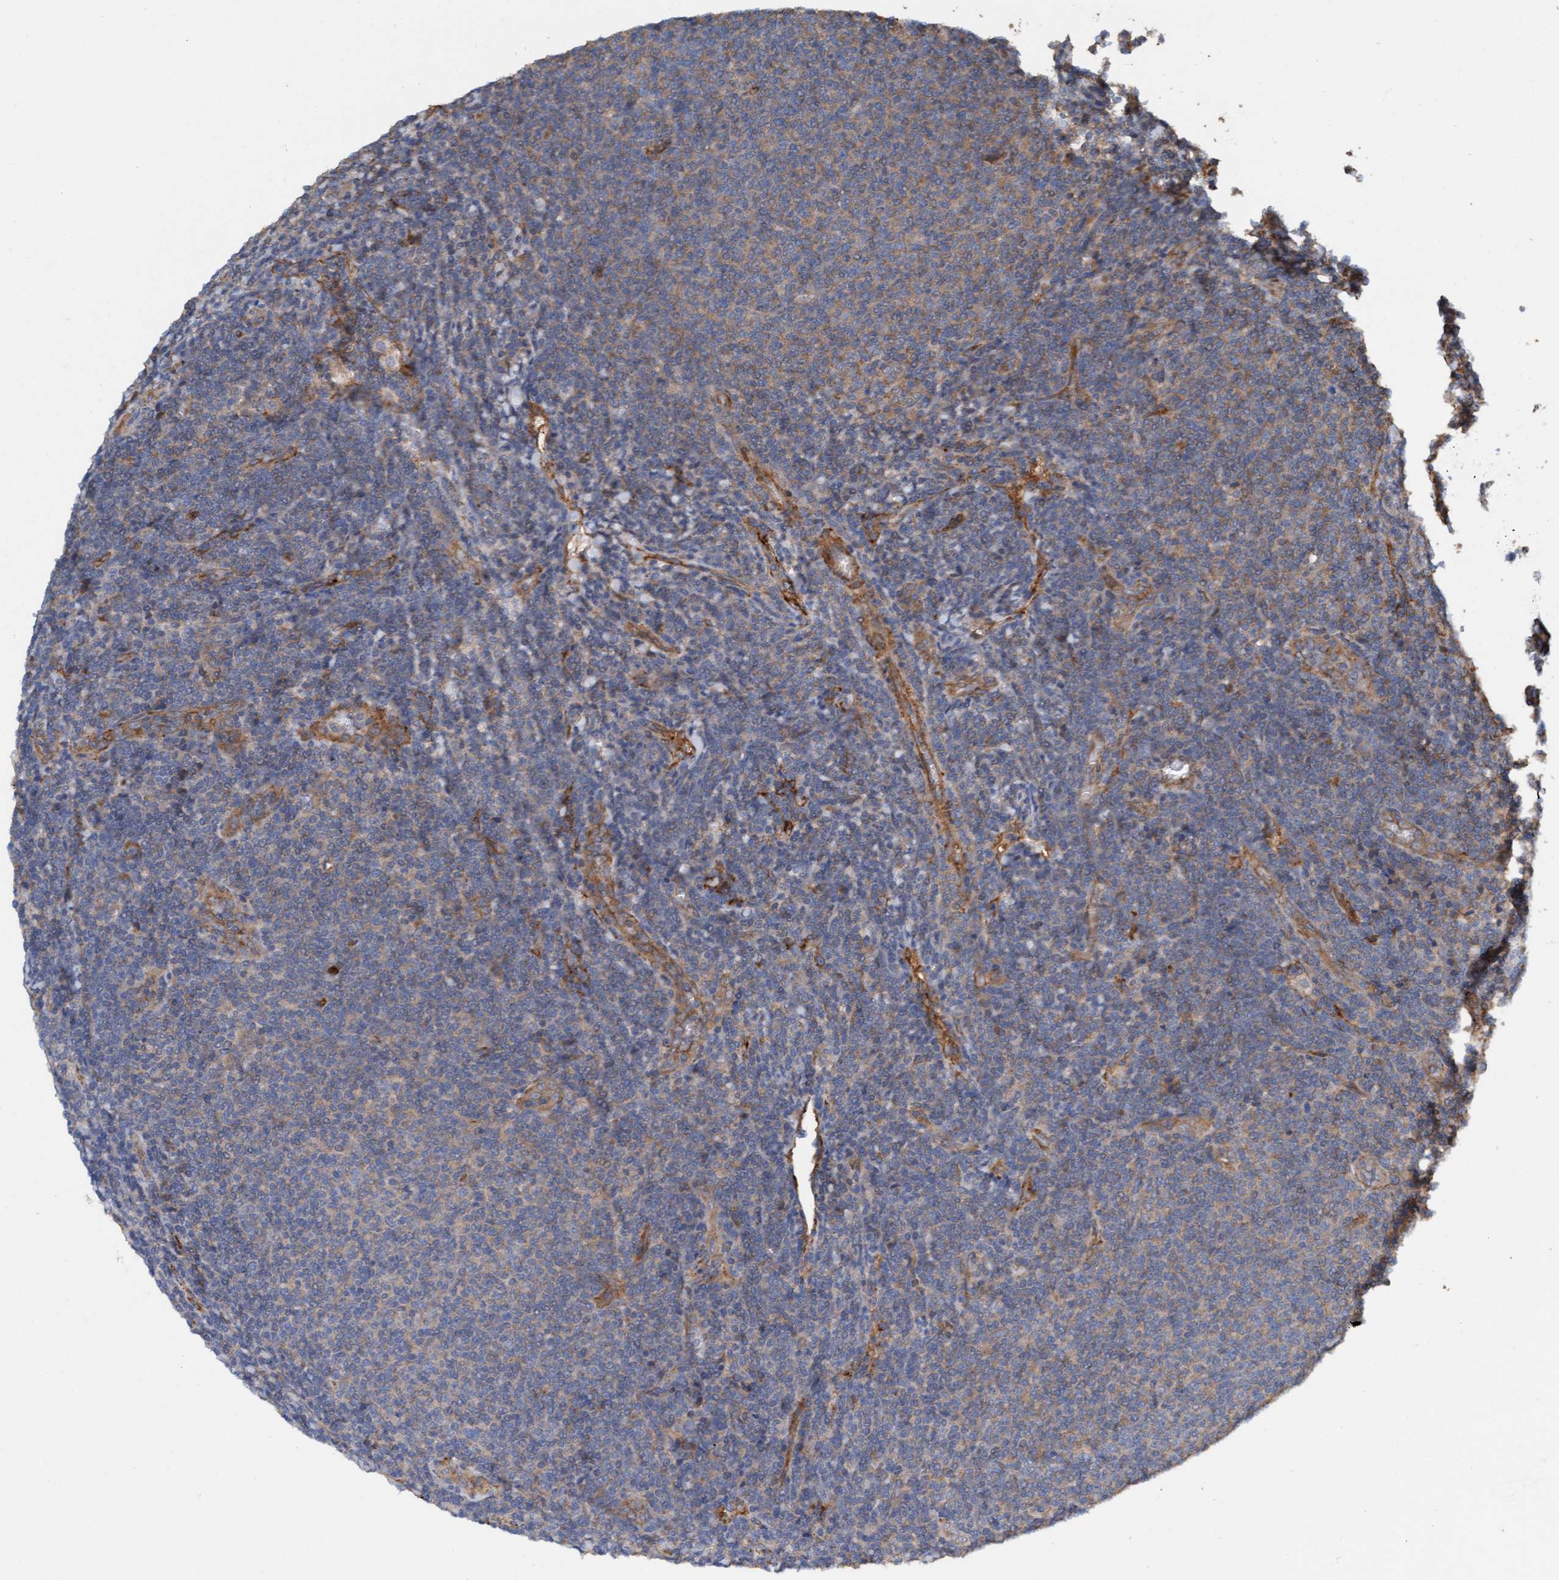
{"staining": {"intensity": "weak", "quantity": "<25%", "location": "cytoplasmic/membranous"}, "tissue": "lymphoma", "cell_type": "Tumor cells", "image_type": "cancer", "snomed": [{"axis": "morphology", "description": "Malignant lymphoma, non-Hodgkin's type, Low grade"}, {"axis": "topography", "description": "Lymph node"}], "caption": "Tumor cells show no significant protein expression in lymphoma.", "gene": "FMNL3", "patient": {"sex": "male", "age": 66}}